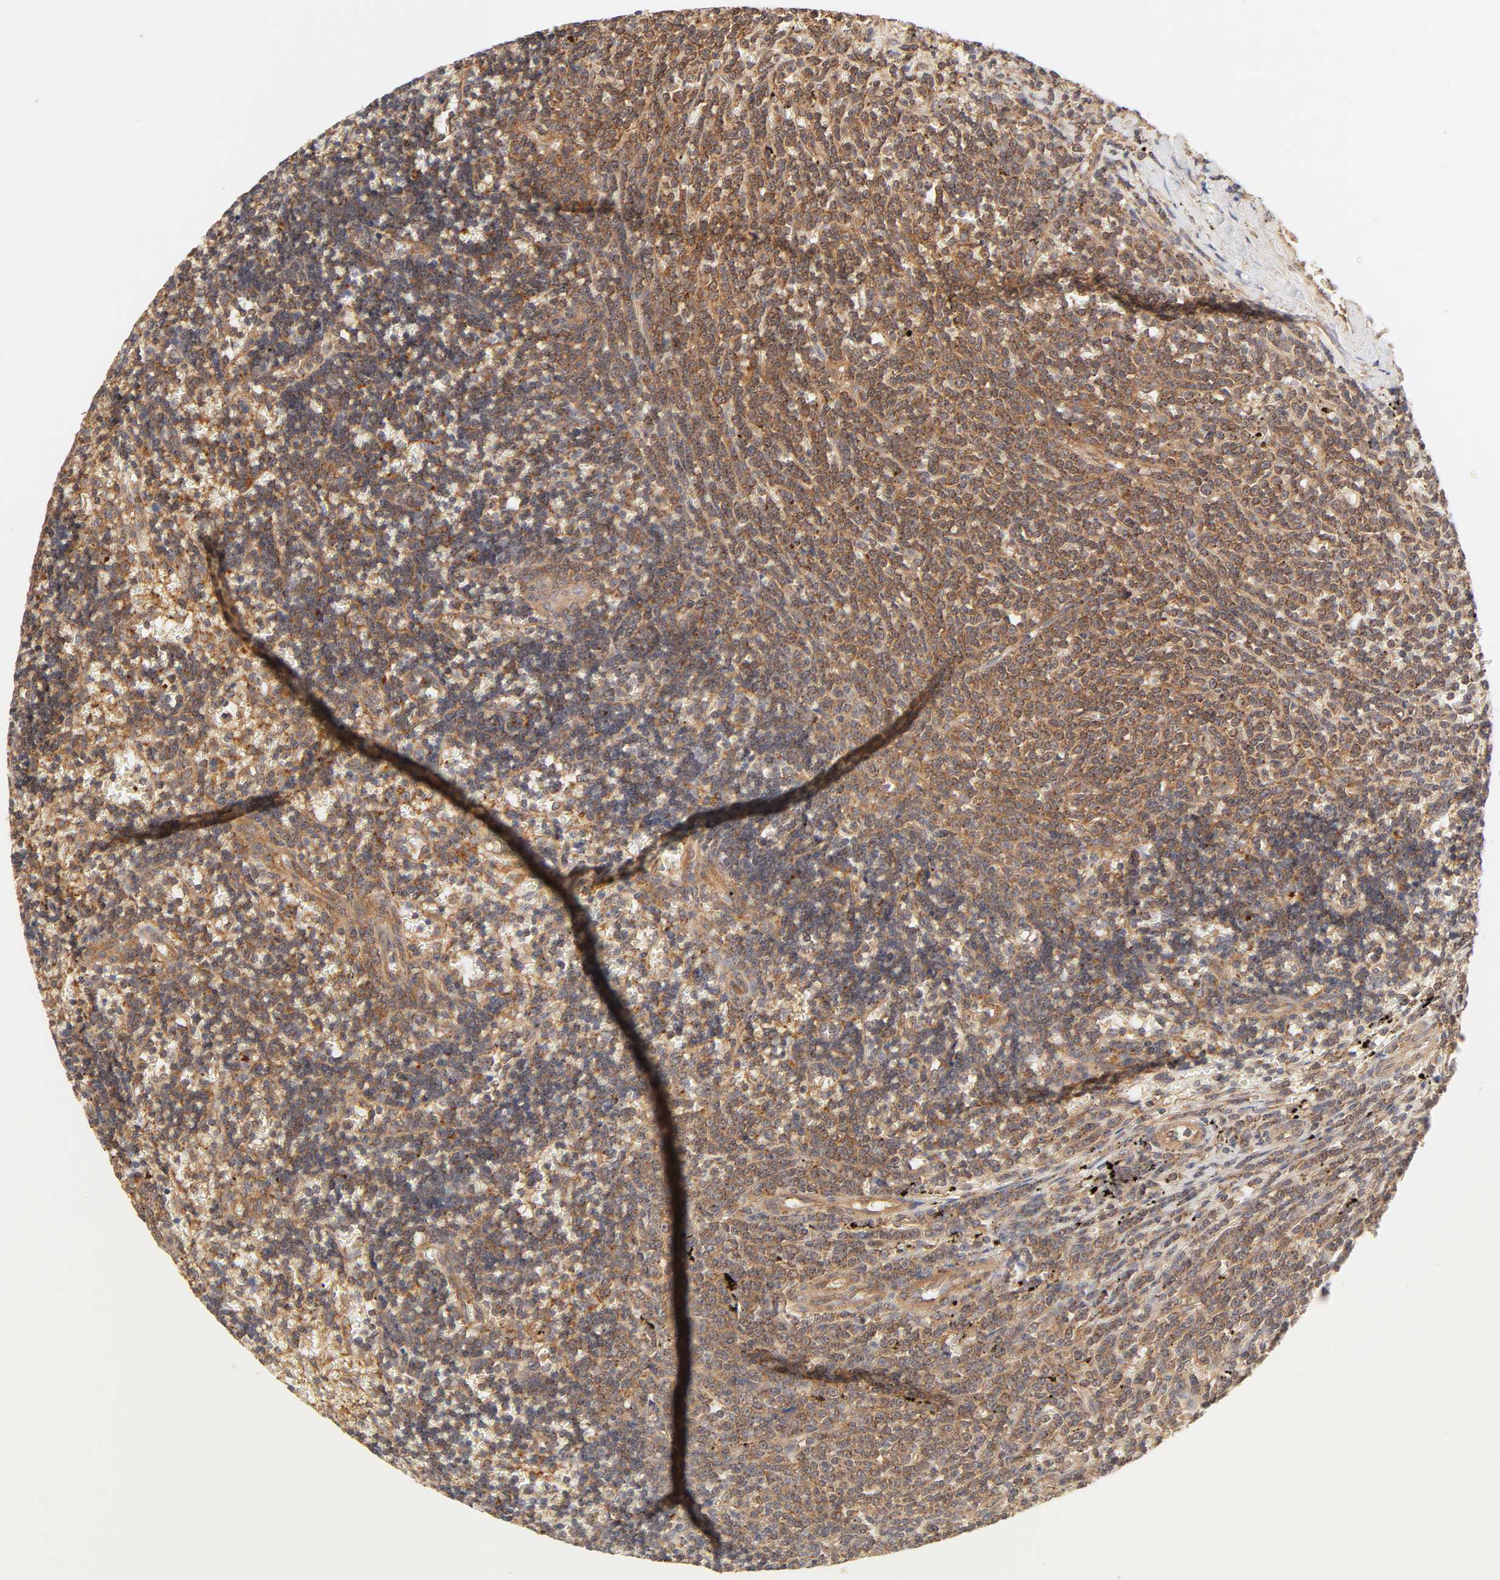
{"staining": {"intensity": "strong", "quantity": ">75%", "location": "cytoplasmic/membranous"}, "tissue": "lymphoma", "cell_type": "Tumor cells", "image_type": "cancer", "snomed": [{"axis": "morphology", "description": "Malignant lymphoma, non-Hodgkin's type, Low grade"}, {"axis": "topography", "description": "Spleen"}], "caption": "Brown immunohistochemical staining in human malignant lymphoma, non-Hodgkin's type (low-grade) exhibits strong cytoplasmic/membranous staining in about >75% of tumor cells.", "gene": "EPS8", "patient": {"sex": "male", "age": 60}}